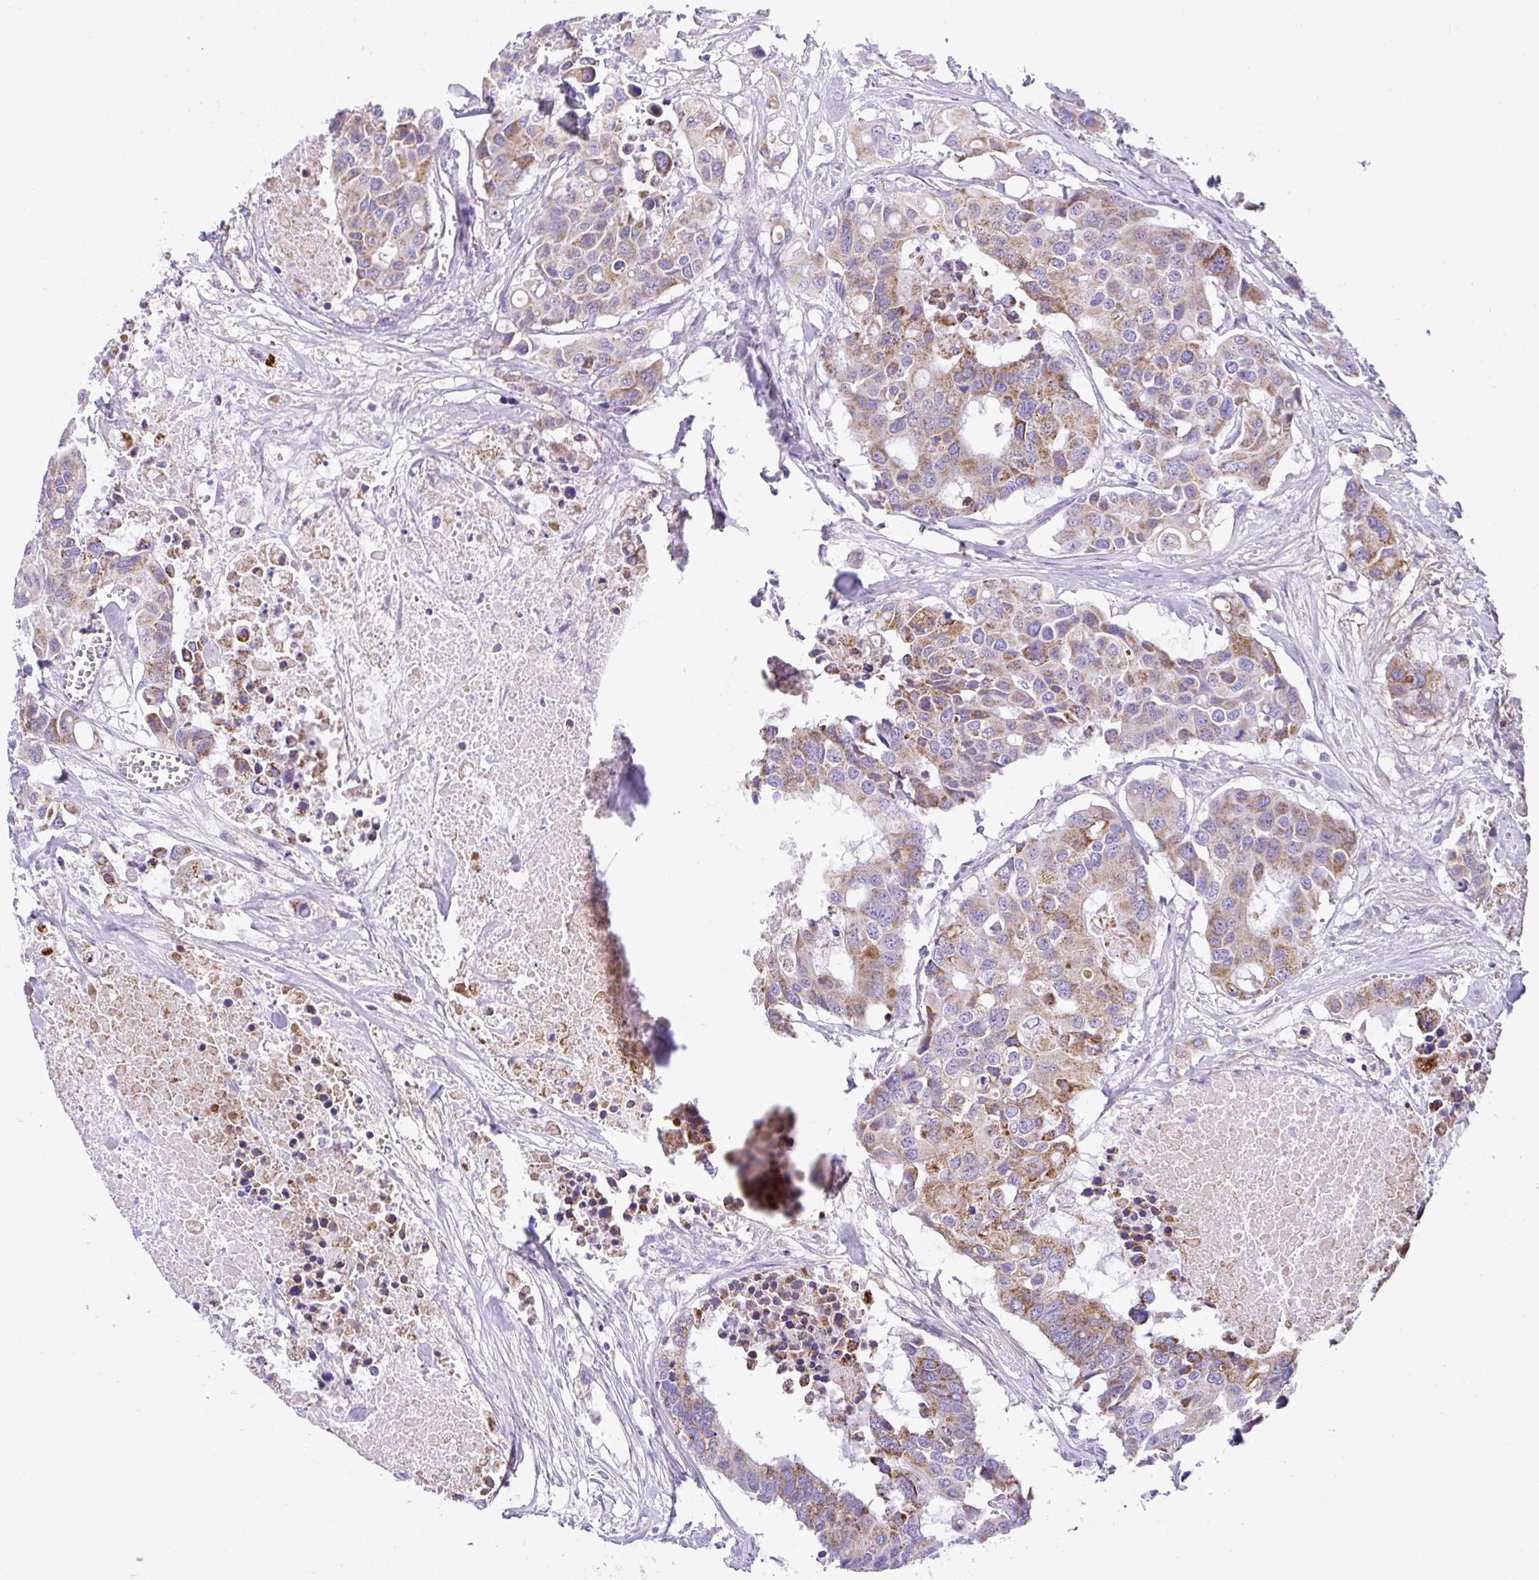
{"staining": {"intensity": "moderate", "quantity": "25%-75%", "location": "cytoplasmic/membranous"}, "tissue": "colorectal cancer", "cell_type": "Tumor cells", "image_type": "cancer", "snomed": [{"axis": "morphology", "description": "Adenocarcinoma, NOS"}, {"axis": "topography", "description": "Colon"}], "caption": "This micrograph demonstrates immunohistochemistry staining of human colorectal cancer, with medium moderate cytoplasmic/membranous positivity in approximately 25%-75% of tumor cells.", "gene": "SLC13A1", "patient": {"sex": "male", "age": 77}}